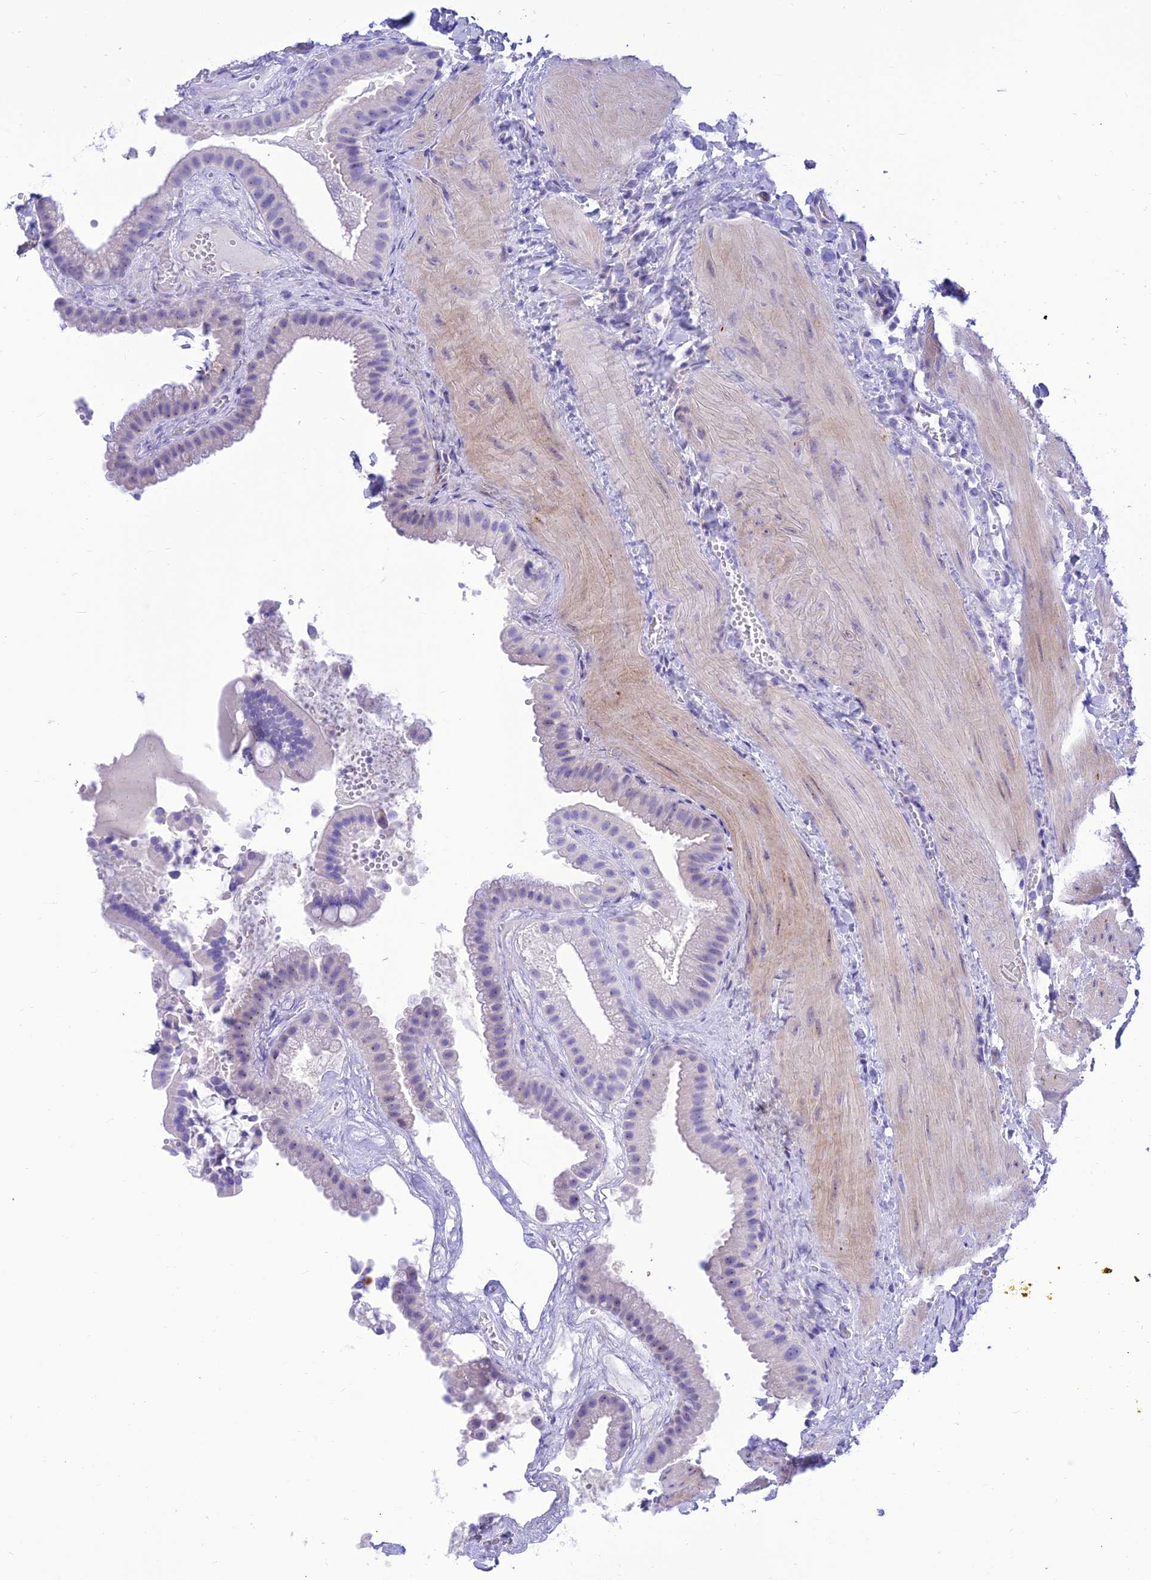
{"staining": {"intensity": "negative", "quantity": "none", "location": "none"}, "tissue": "gallbladder", "cell_type": "Glandular cells", "image_type": "normal", "snomed": [{"axis": "morphology", "description": "Normal tissue, NOS"}, {"axis": "topography", "description": "Gallbladder"}], "caption": "This is an IHC photomicrograph of normal gallbladder. There is no expression in glandular cells.", "gene": "PRNP", "patient": {"sex": "male", "age": 55}}